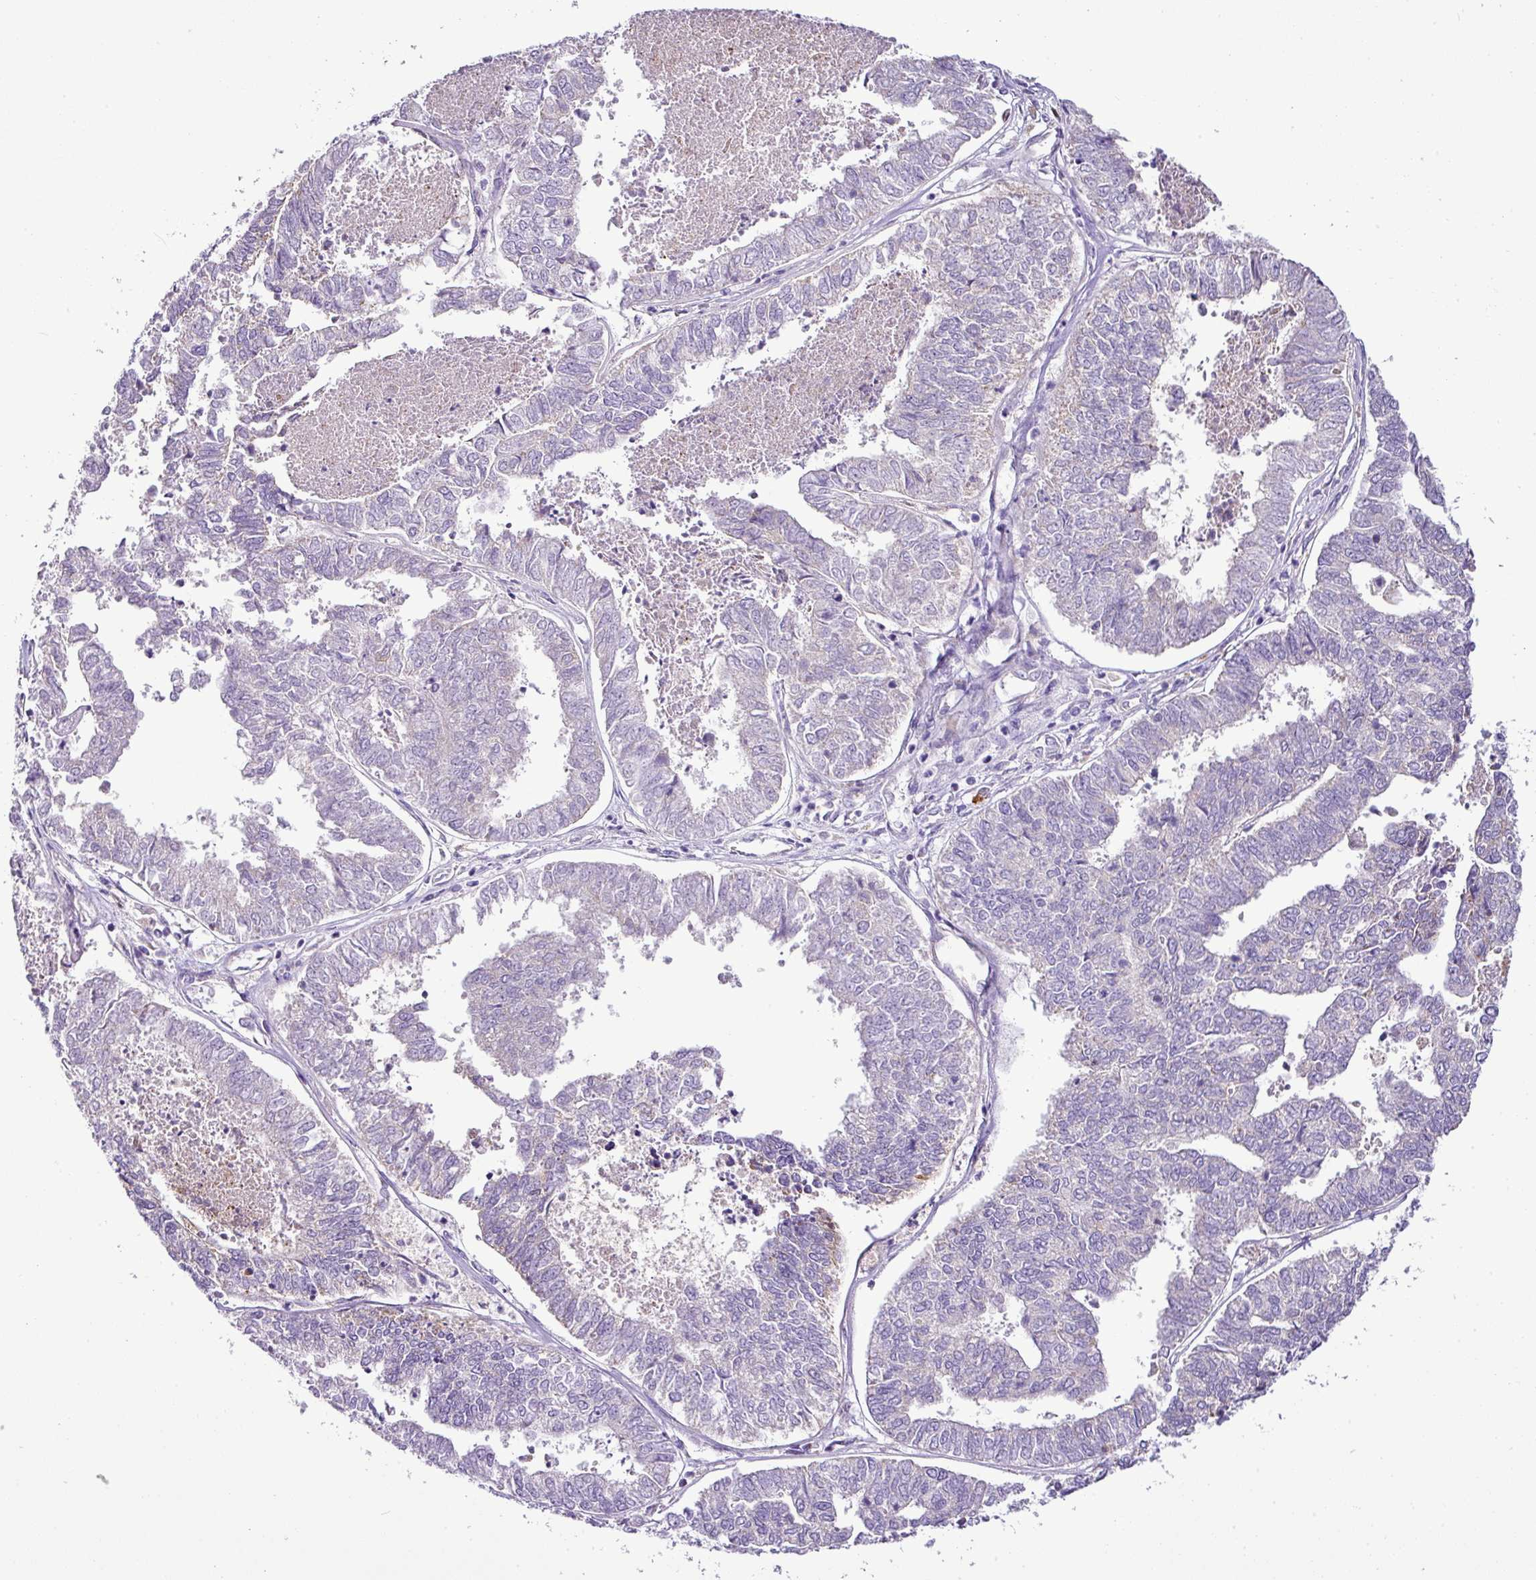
{"staining": {"intensity": "negative", "quantity": "none", "location": "none"}, "tissue": "endometrial cancer", "cell_type": "Tumor cells", "image_type": "cancer", "snomed": [{"axis": "morphology", "description": "Adenocarcinoma, NOS"}, {"axis": "topography", "description": "Endometrium"}], "caption": "IHC of endometrial adenocarcinoma reveals no positivity in tumor cells.", "gene": "PGAP4", "patient": {"sex": "female", "age": 73}}